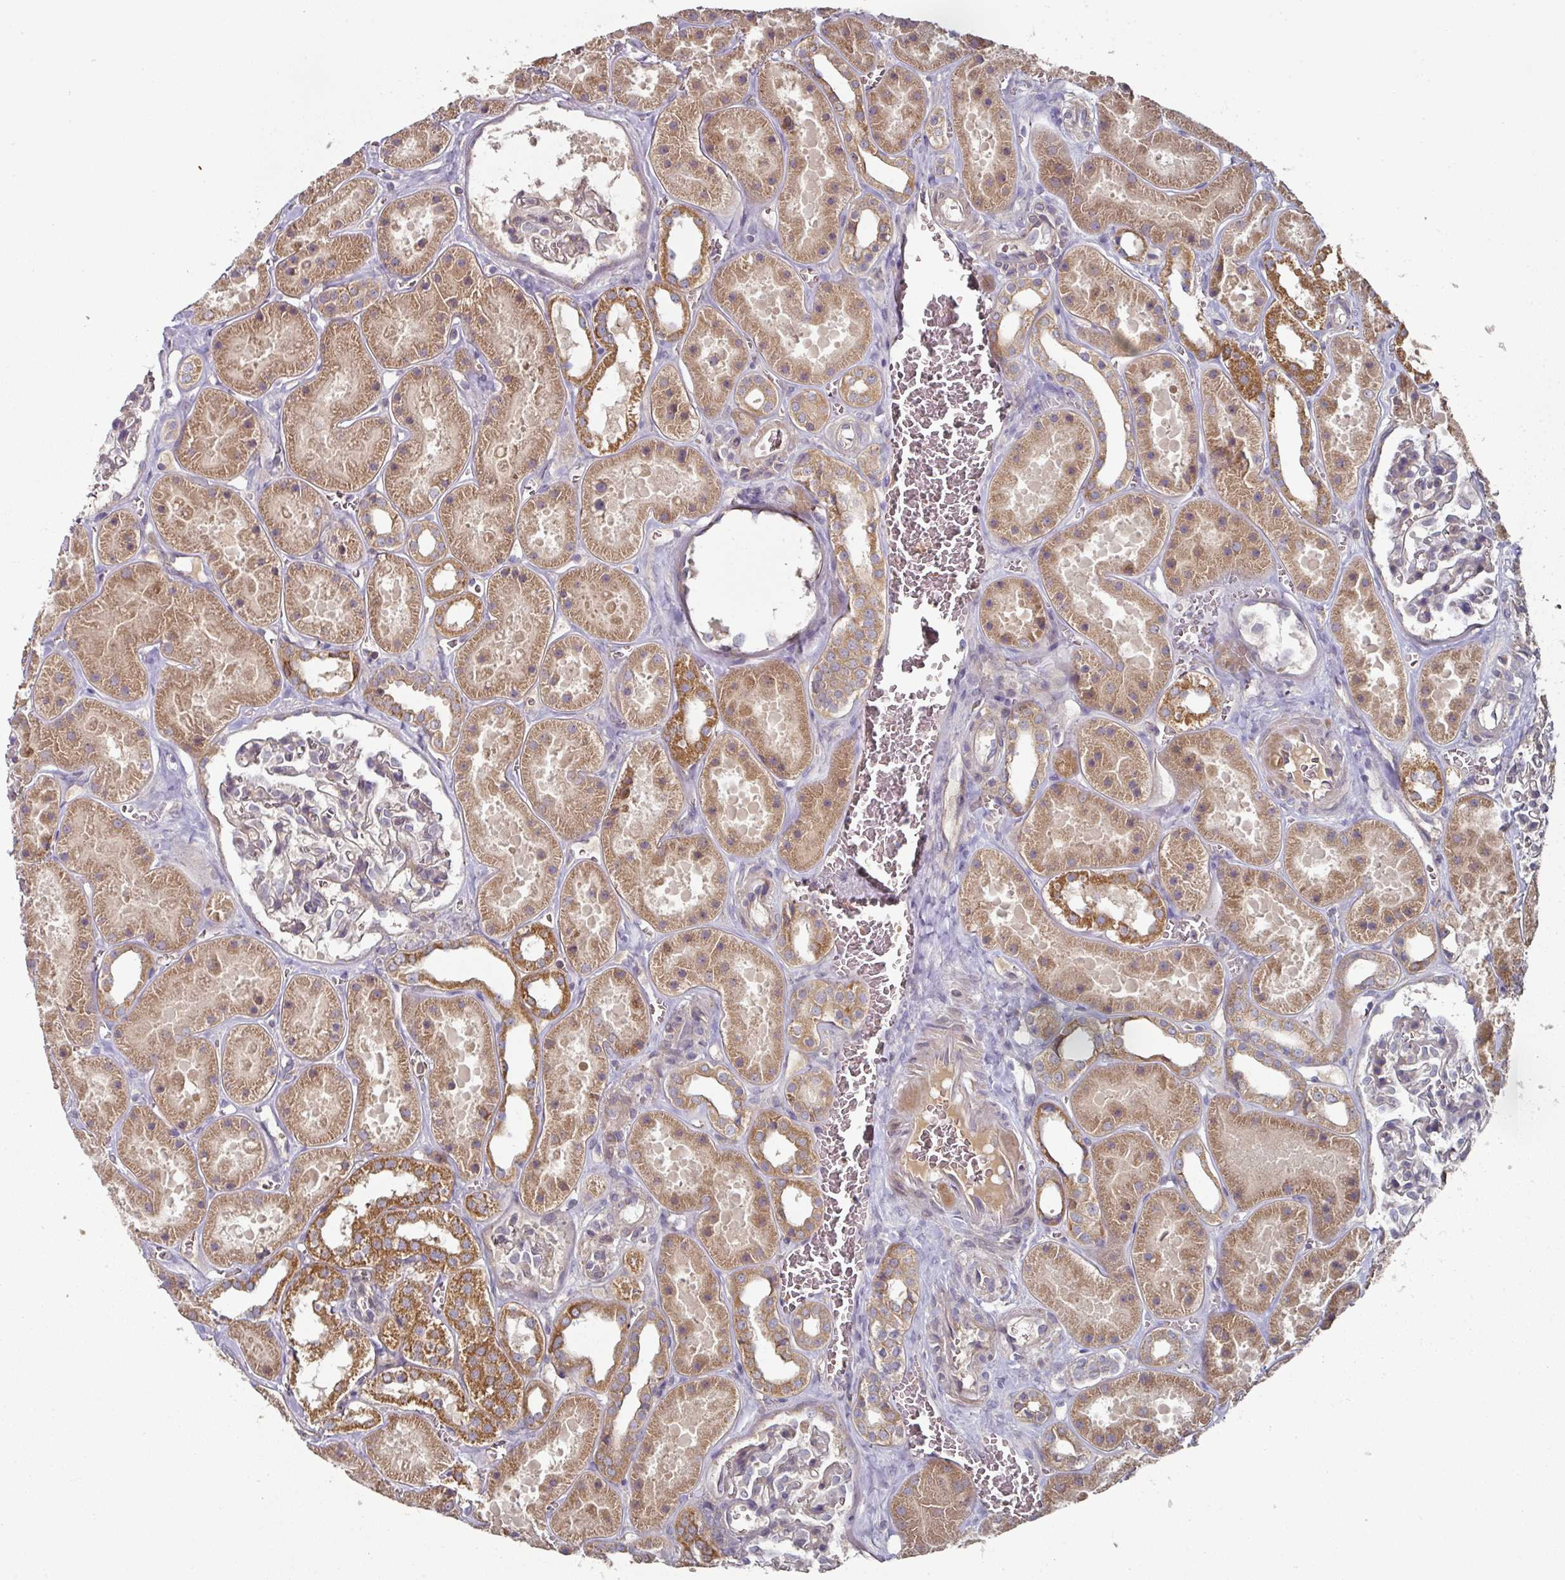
{"staining": {"intensity": "negative", "quantity": "none", "location": "none"}, "tissue": "kidney", "cell_type": "Cells in glomeruli", "image_type": "normal", "snomed": [{"axis": "morphology", "description": "Normal tissue, NOS"}, {"axis": "topography", "description": "Kidney"}], "caption": "This is an IHC photomicrograph of benign kidney. There is no expression in cells in glomeruli.", "gene": "DNAJC7", "patient": {"sex": "female", "age": 41}}